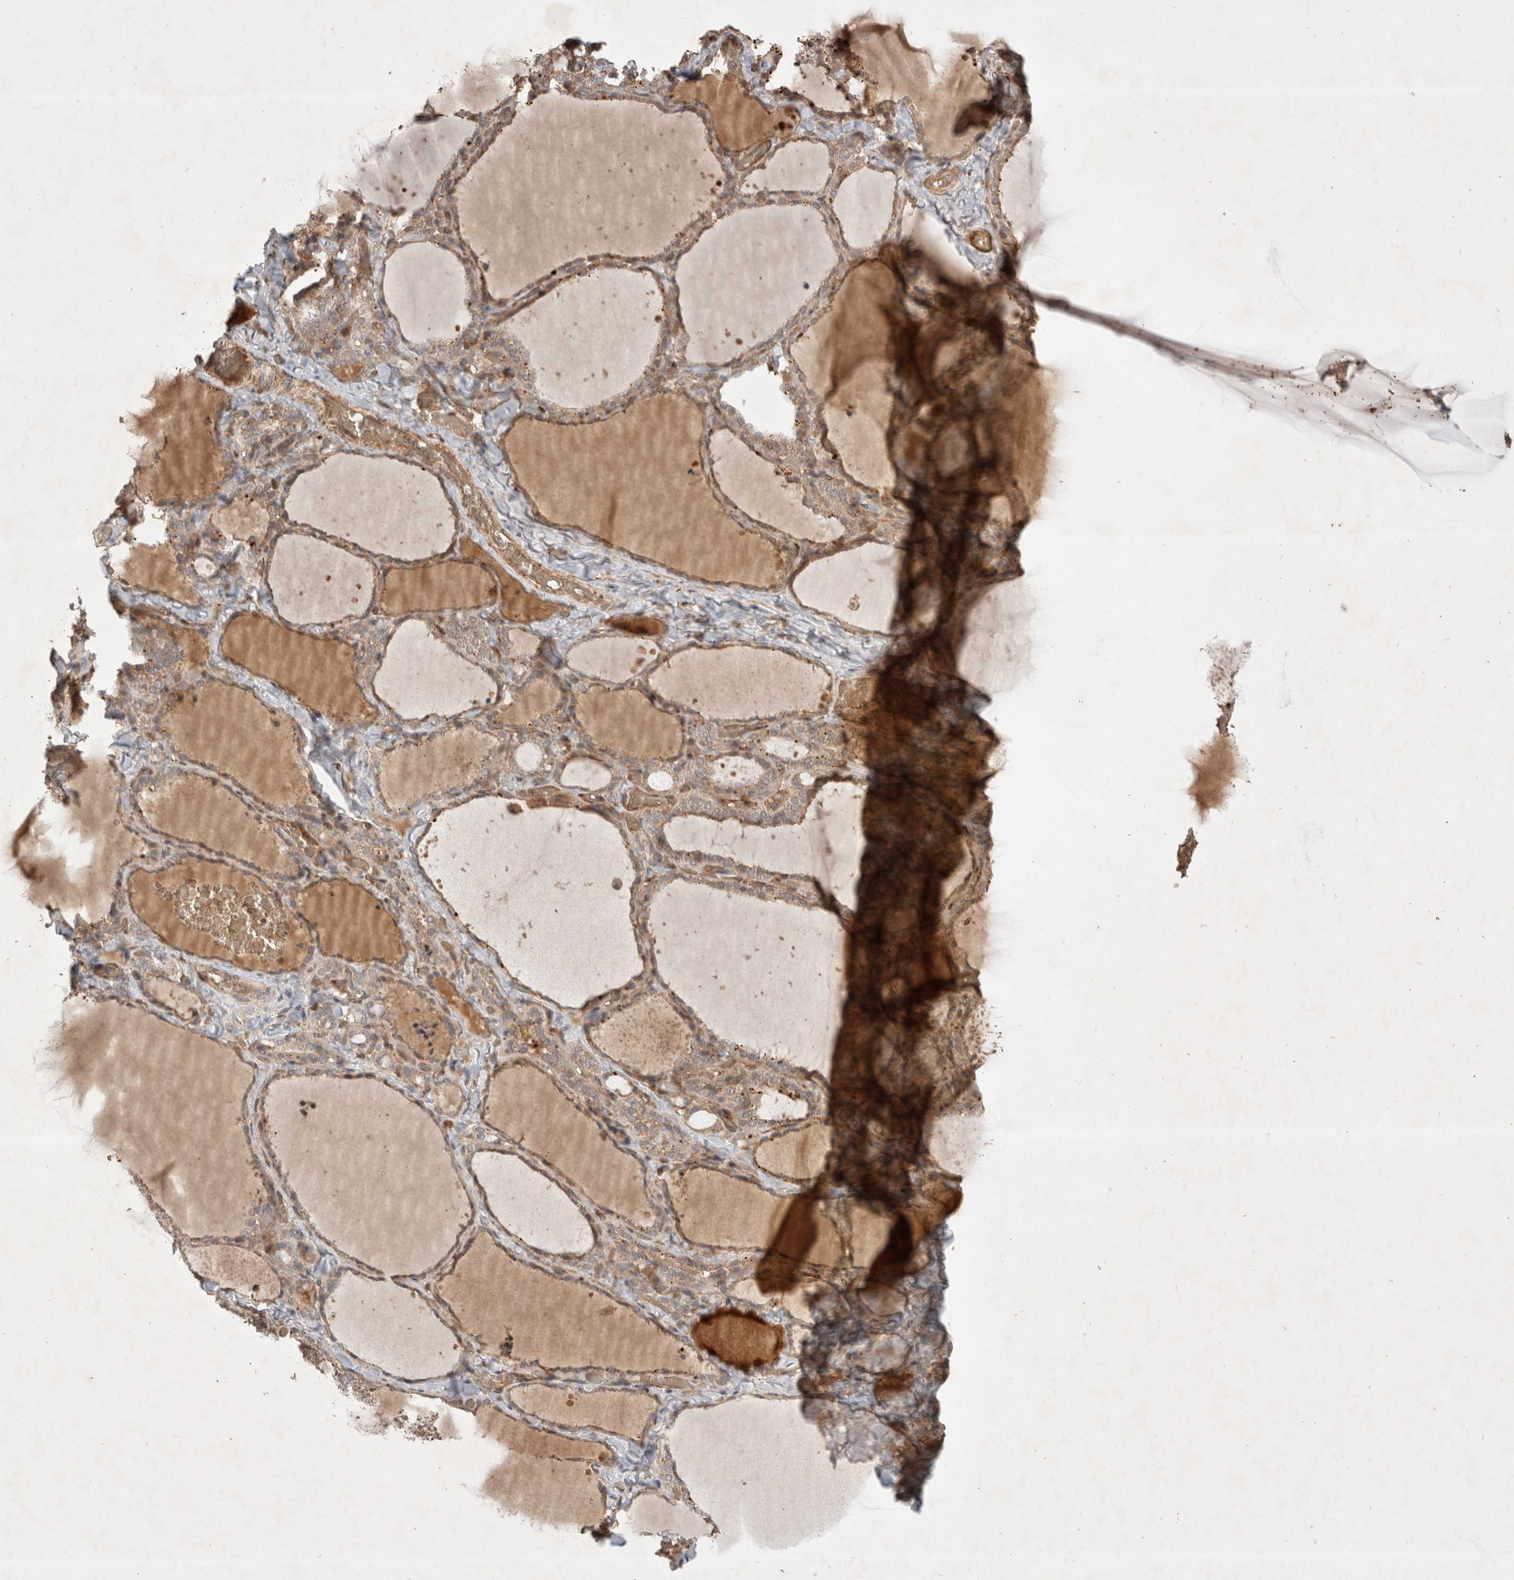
{"staining": {"intensity": "moderate", "quantity": ">75%", "location": "cytoplasmic/membranous"}, "tissue": "thyroid gland", "cell_type": "Glandular cells", "image_type": "normal", "snomed": [{"axis": "morphology", "description": "Normal tissue, NOS"}, {"axis": "topography", "description": "Thyroid gland"}], "caption": "A brown stain highlights moderate cytoplasmic/membranous staining of a protein in glandular cells of benign human thyroid gland.", "gene": "FAM221A", "patient": {"sex": "female", "age": 22}}